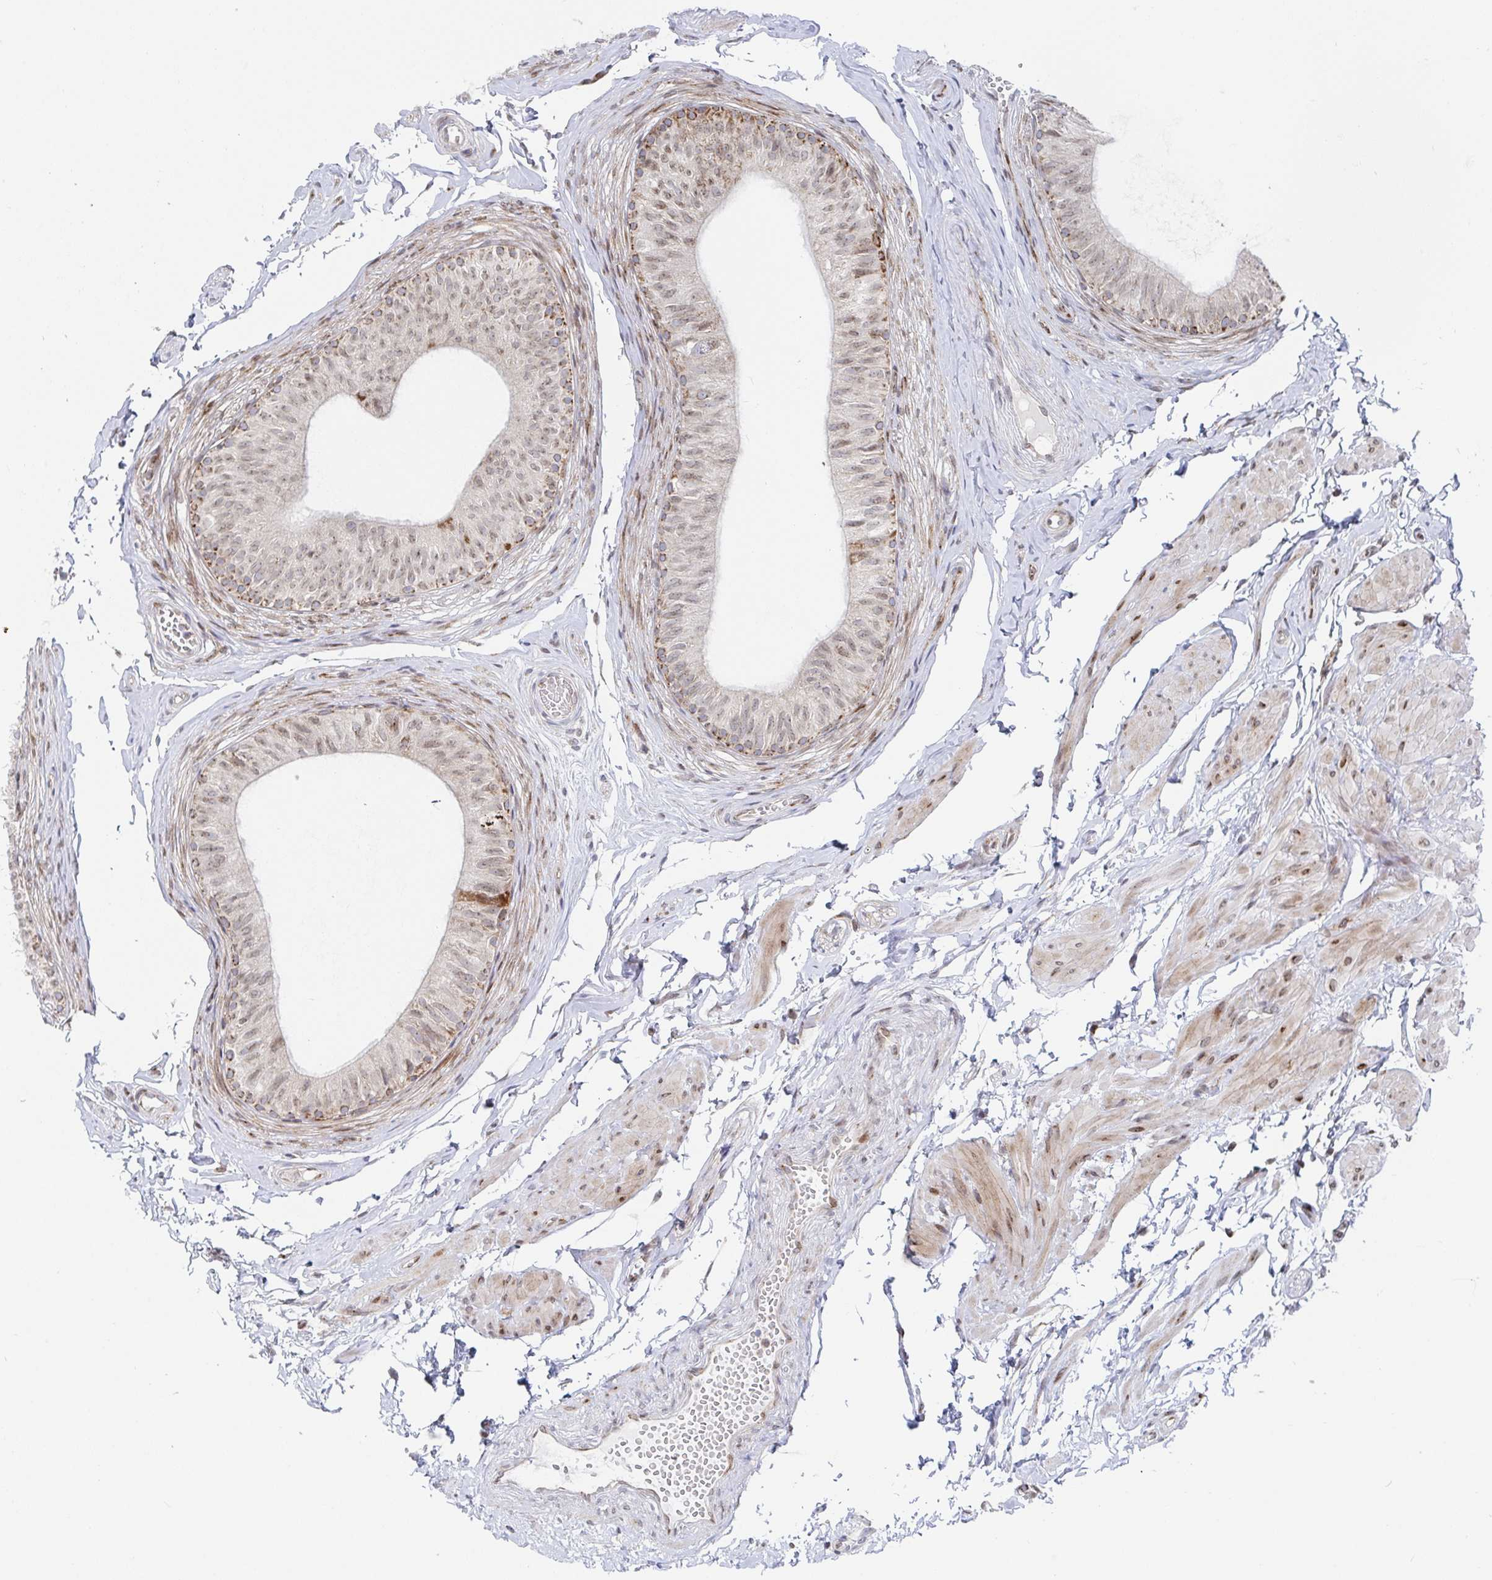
{"staining": {"intensity": "moderate", "quantity": "25%-75%", "location": "cytoplasmic/membranous"}, "tissue": "epididymis", "cell_type": "Glandular cells", "image_type": "normal", "snomed": [{"axis": "morphology", "description": "Normal tissue, NOS"}, {"axis": "topography", "description": "Epididymis, spermatic cord, NOS"}, {"axis": "topography", "description": "Epididymis"}, {"axis": "topography", "description": "Peripheral nerve tissue"}], "caption": "The photomicrograph displays immunohistochemical staining of normal epididymis. There is moderate cytoplasmic/membranous expression is identified in about 25%-75% of glandular cells.", "gene": "STARD8", "patient": {"sex": "male", "age": 29}}